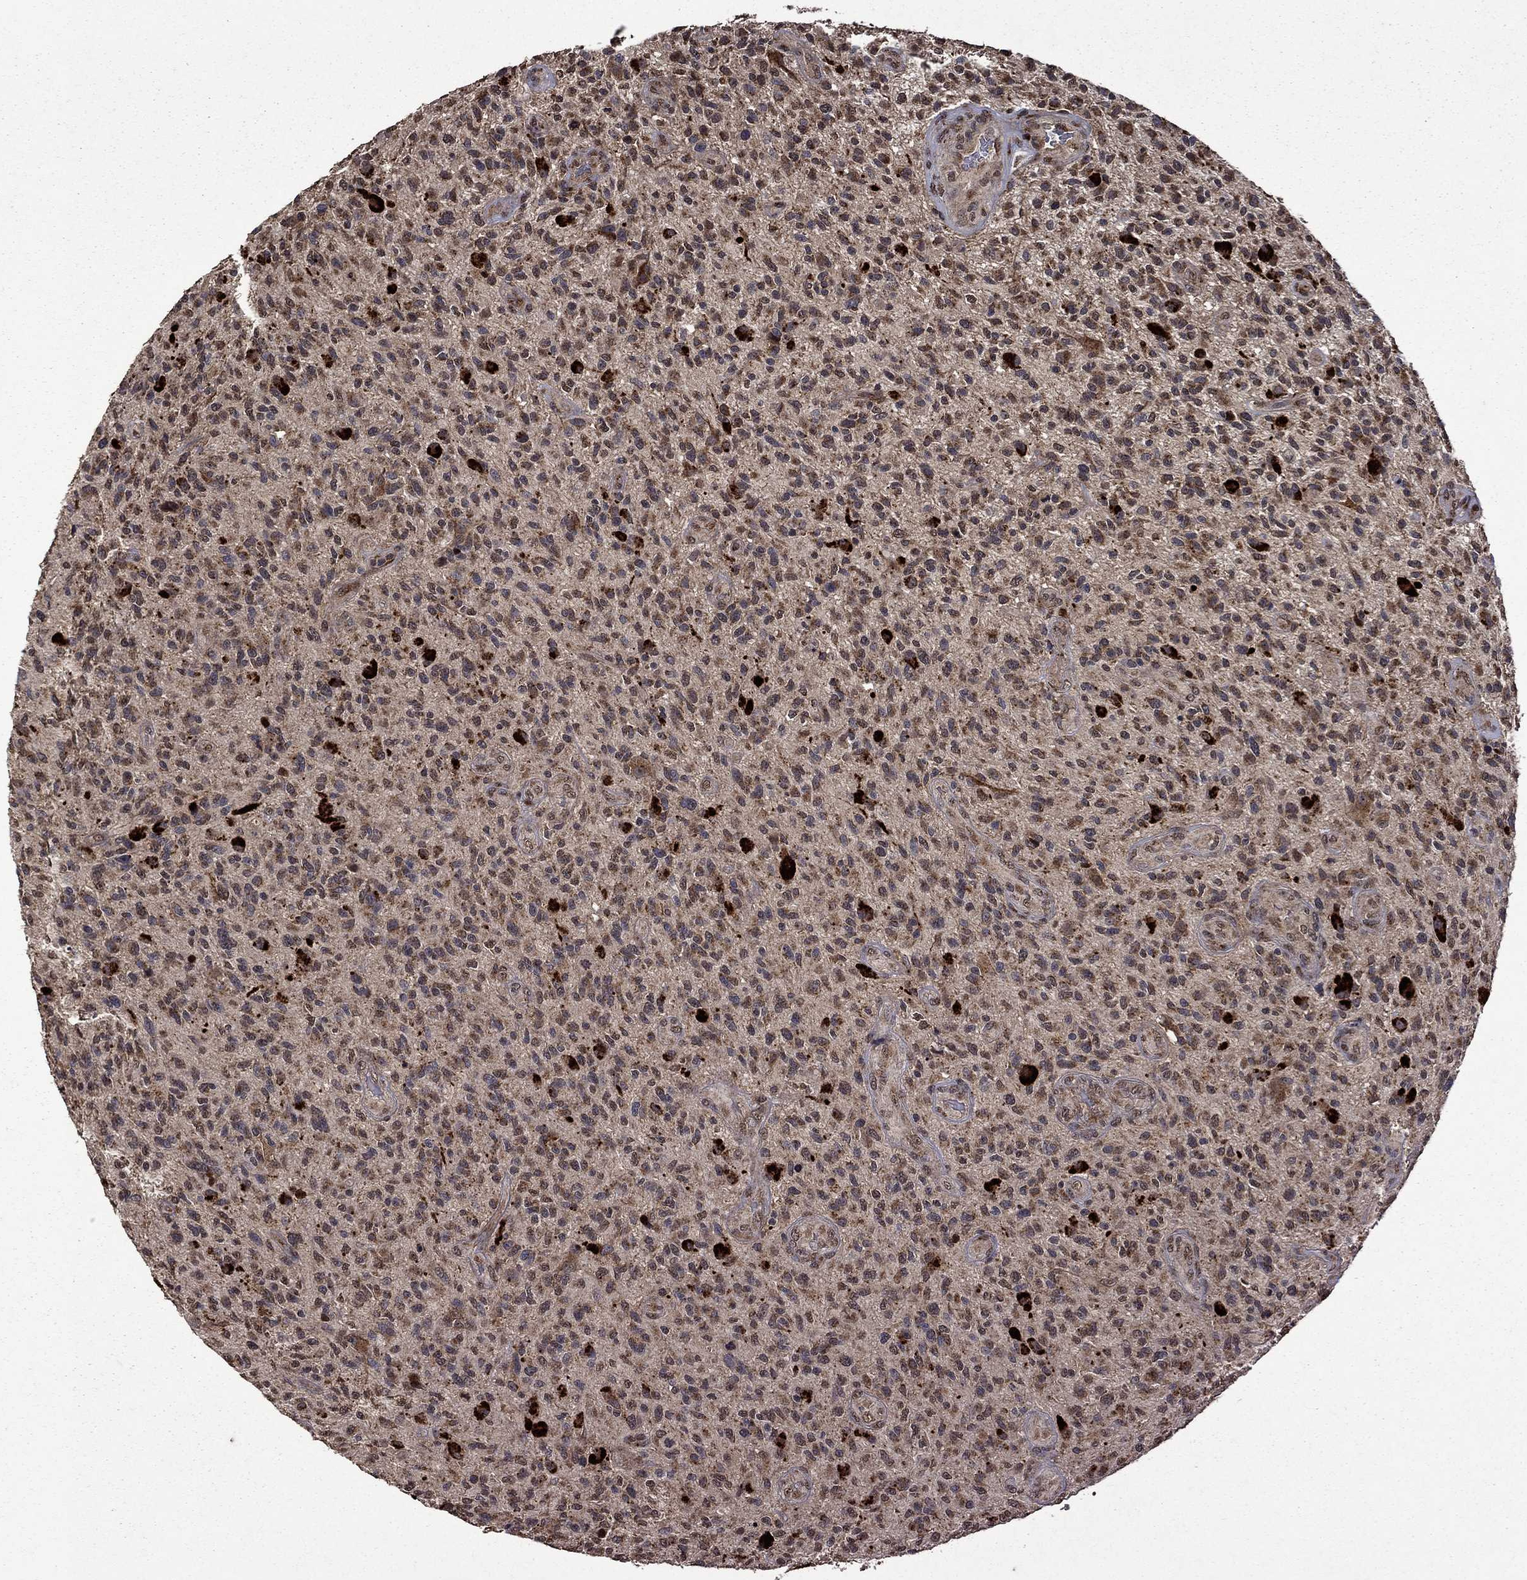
{"staining": {"intensity": "strong", "quantity": "25%-75%", "location": "cytoplasmic/membranous,nuclear"}, "tissue": "glioma", "cell_type": "Tumor cells", "image_type": "cancer", "snomed": [{"axis": "morphology", "description": "Glioma, malignant, High grade"}, {"axis": "topography", "description": "Brain"}], "caption": "Immunohistochemistry (IHC) (DAB (3,3'-diaminobenzidine)) staining of human glioma exhibits strong cytoplasmic/membranous and nuclear protein staining in about 25%-75% of tumor cells.", "gene": "ITM2B", "patient": {"sex": "male", "age": 47}}